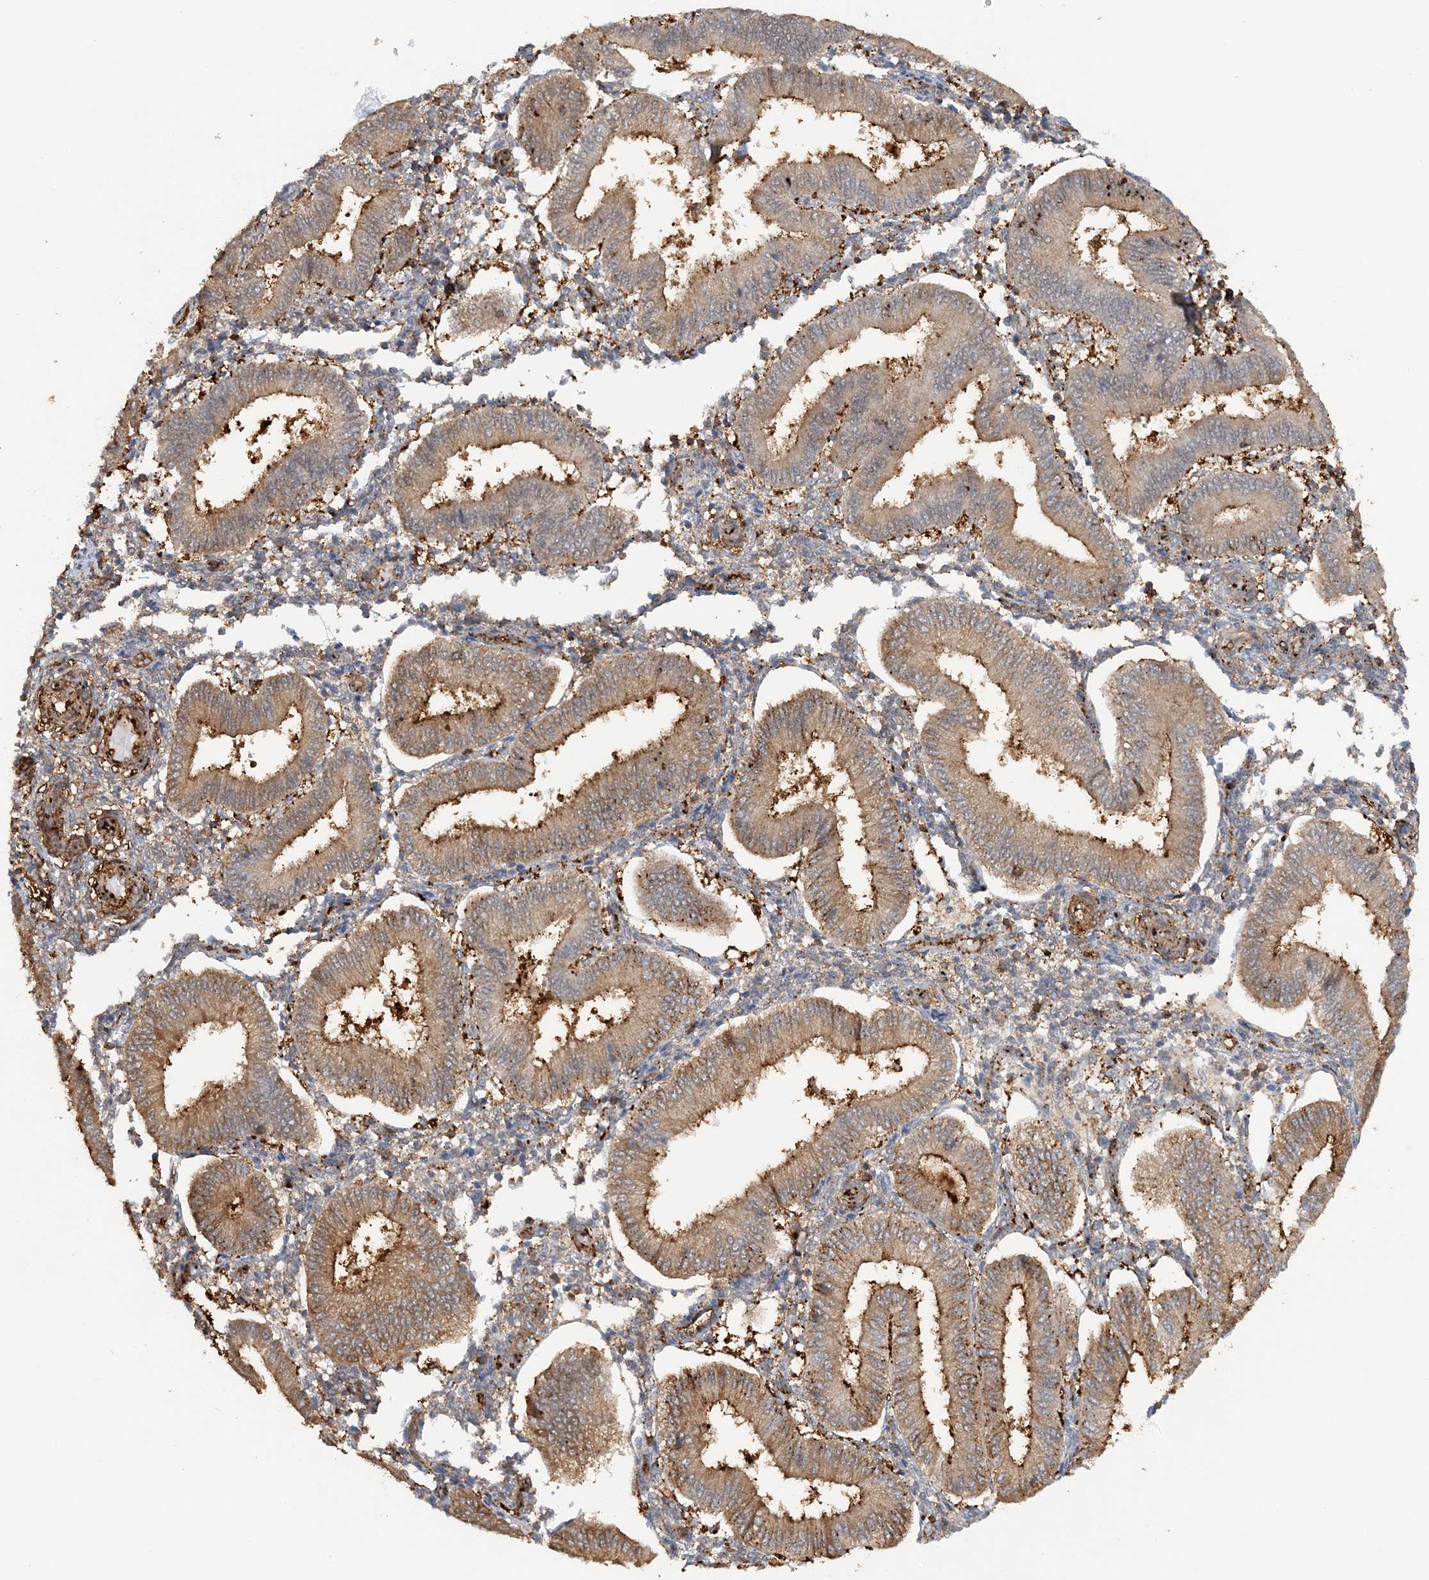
{"staining": {"intensity": "moderate", "quantity": "25%-75%", "location": "cytoplasmic/membranous"}, "tissue": "endometrium", "cell_type": "Cells in endometrial stroma", "image_type": "normal", "snomed": [{"axis": "morphology", "description": "Normal tissue, NOS"}, {"axis": "topography", "description": "Endometrium"}], "caption": "A high-resolution micrograph shows IHC staining of normal endometrium, which shows moderate cytoplasmic/membranous positivity in about 25%-75% of cells in endometrial stroma.", "gene": "DSTN", "patient": {"sex": "female", "age": 39}}